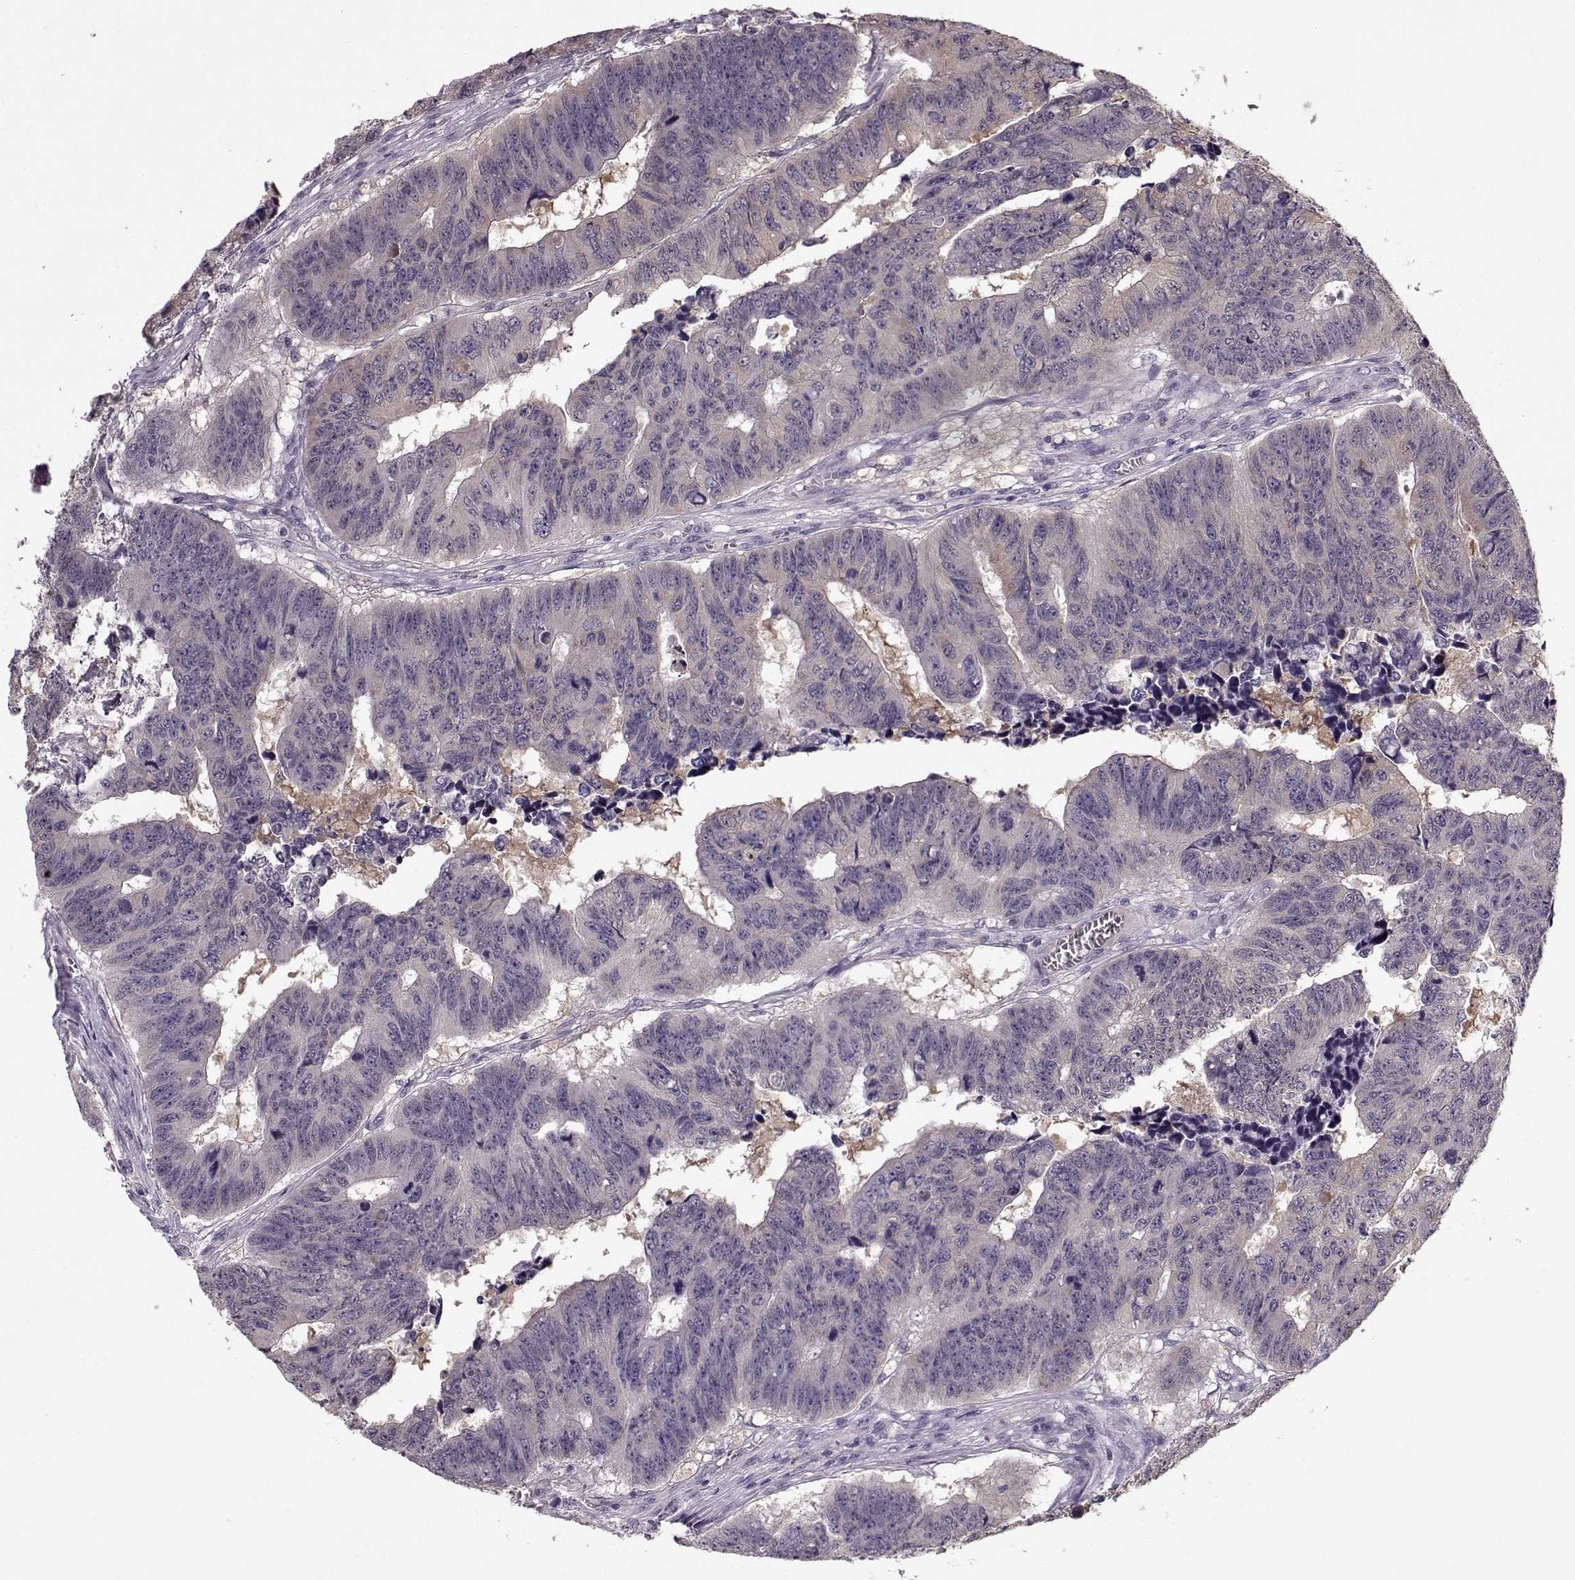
{"staining": {"intensity": "weak", "quantity": "<25%", "location": "cytoplasmic/membranous"}, "tissue": "colorectal cancer", "cell_type": "Tumor cells", "image_type": "cancer", "snomed": [{"axis": "morphology", "description": "Adenocarcinoma, NOS"}, {"axis": "topography", "description": "Appendix"}, {"axis": "topography", "description": "Colon"}, {"axis": "topography", "description": "Cecum"}, {"axis": "topography", "description": "Colon asc"}], "caption": "This is an immunohistochemistry (IHC) micrograph of human colorectal cancer (adenocarcinoma). There is no expression in tumor cells.", "gene": "ACOT11", "patient": {"sex": "female", "age": 85}}